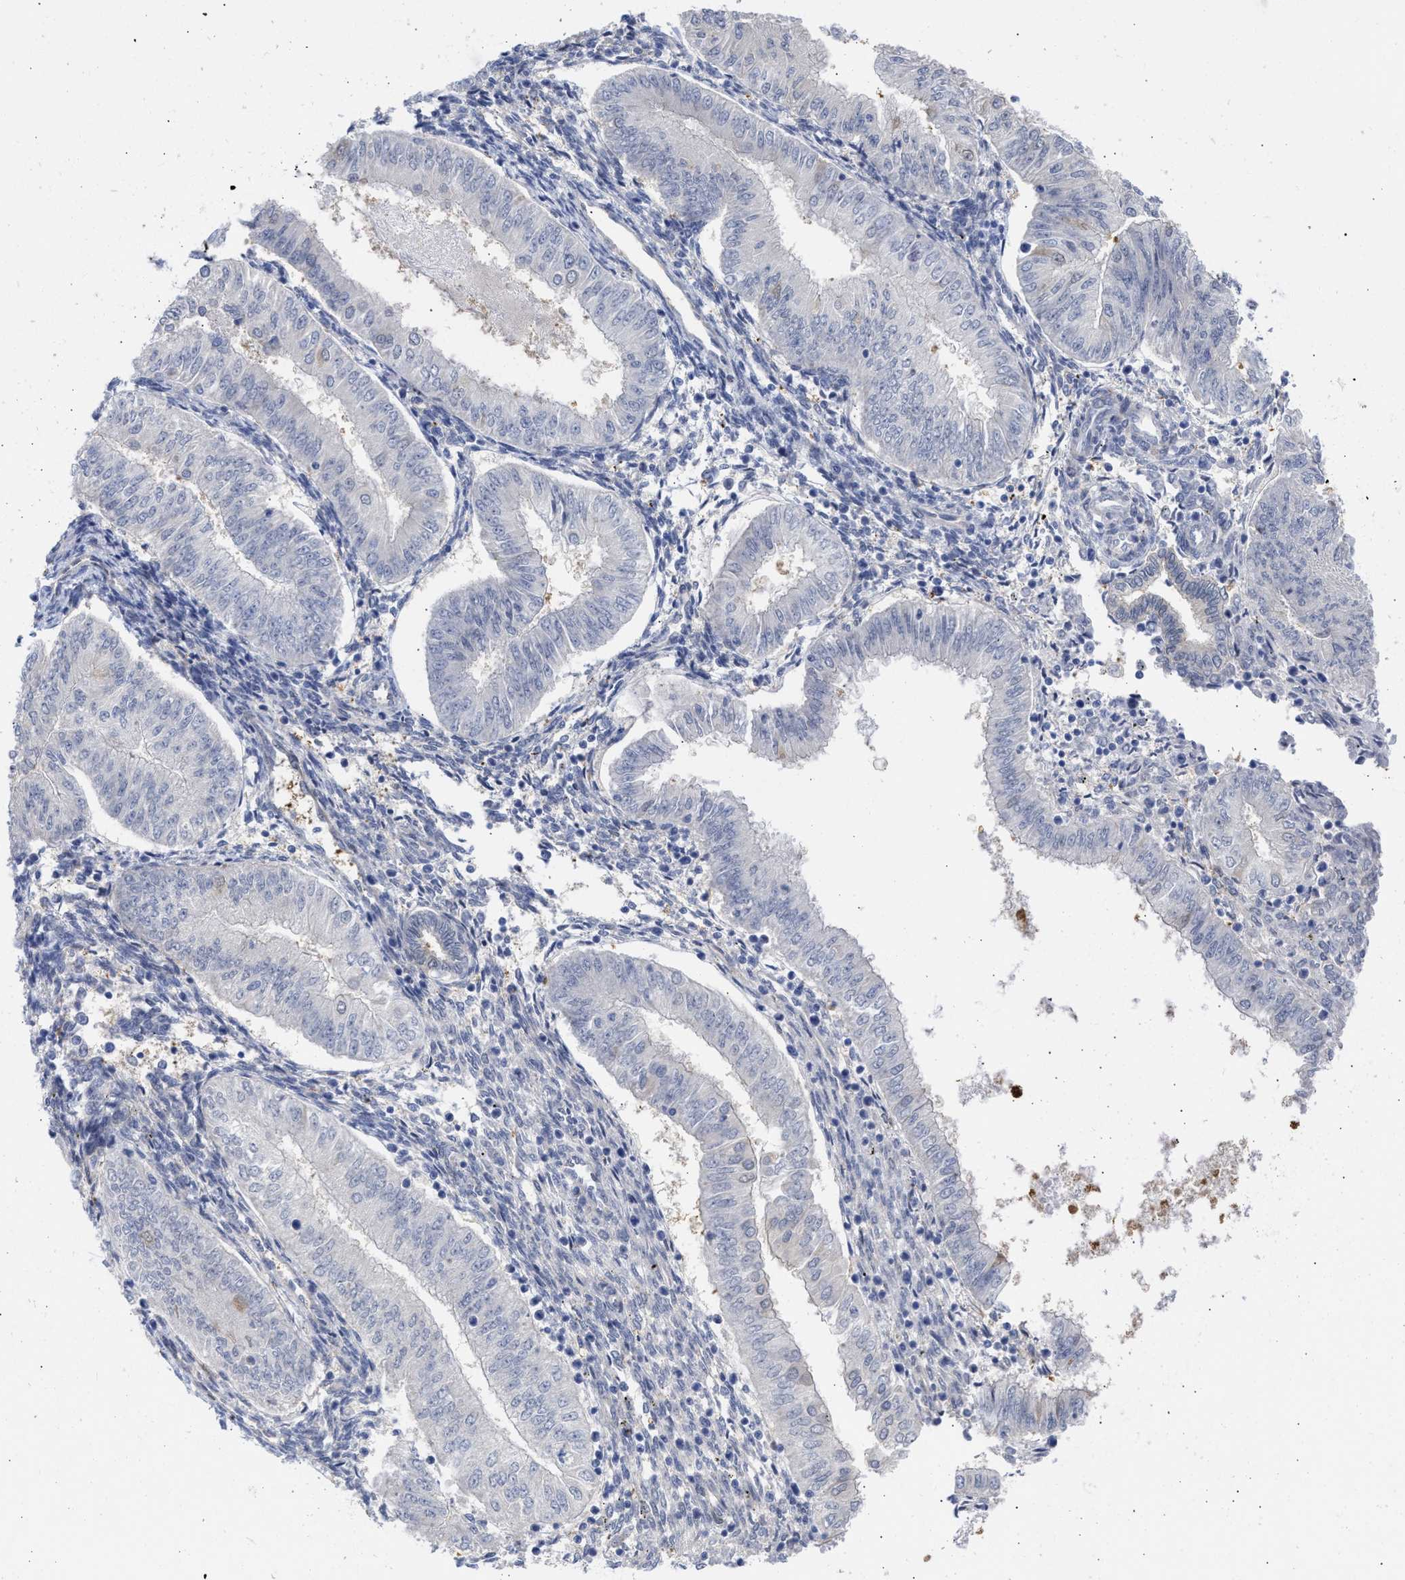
{"staining": {"intensity": "negative", "quantity": "none", "location": "none"}, "tissue": "endometrial cancer", "cell_type": "Tumor cells", "image_type": "cancer", "snomed": [{"axis": "morphology", "description": "Normal tissue, NOS"}, {"axis": "morphology", "description": "Adenocarcinoma, NOS"}, {"axis": "topography", "description": "Endometrium"}], "caption": "Human endometrial adenocarcinoma stained for a protein using IHC reveals no staining in tumor cells.", "gene": "THRA", "patient": {"sex": "female", "age": 53}}